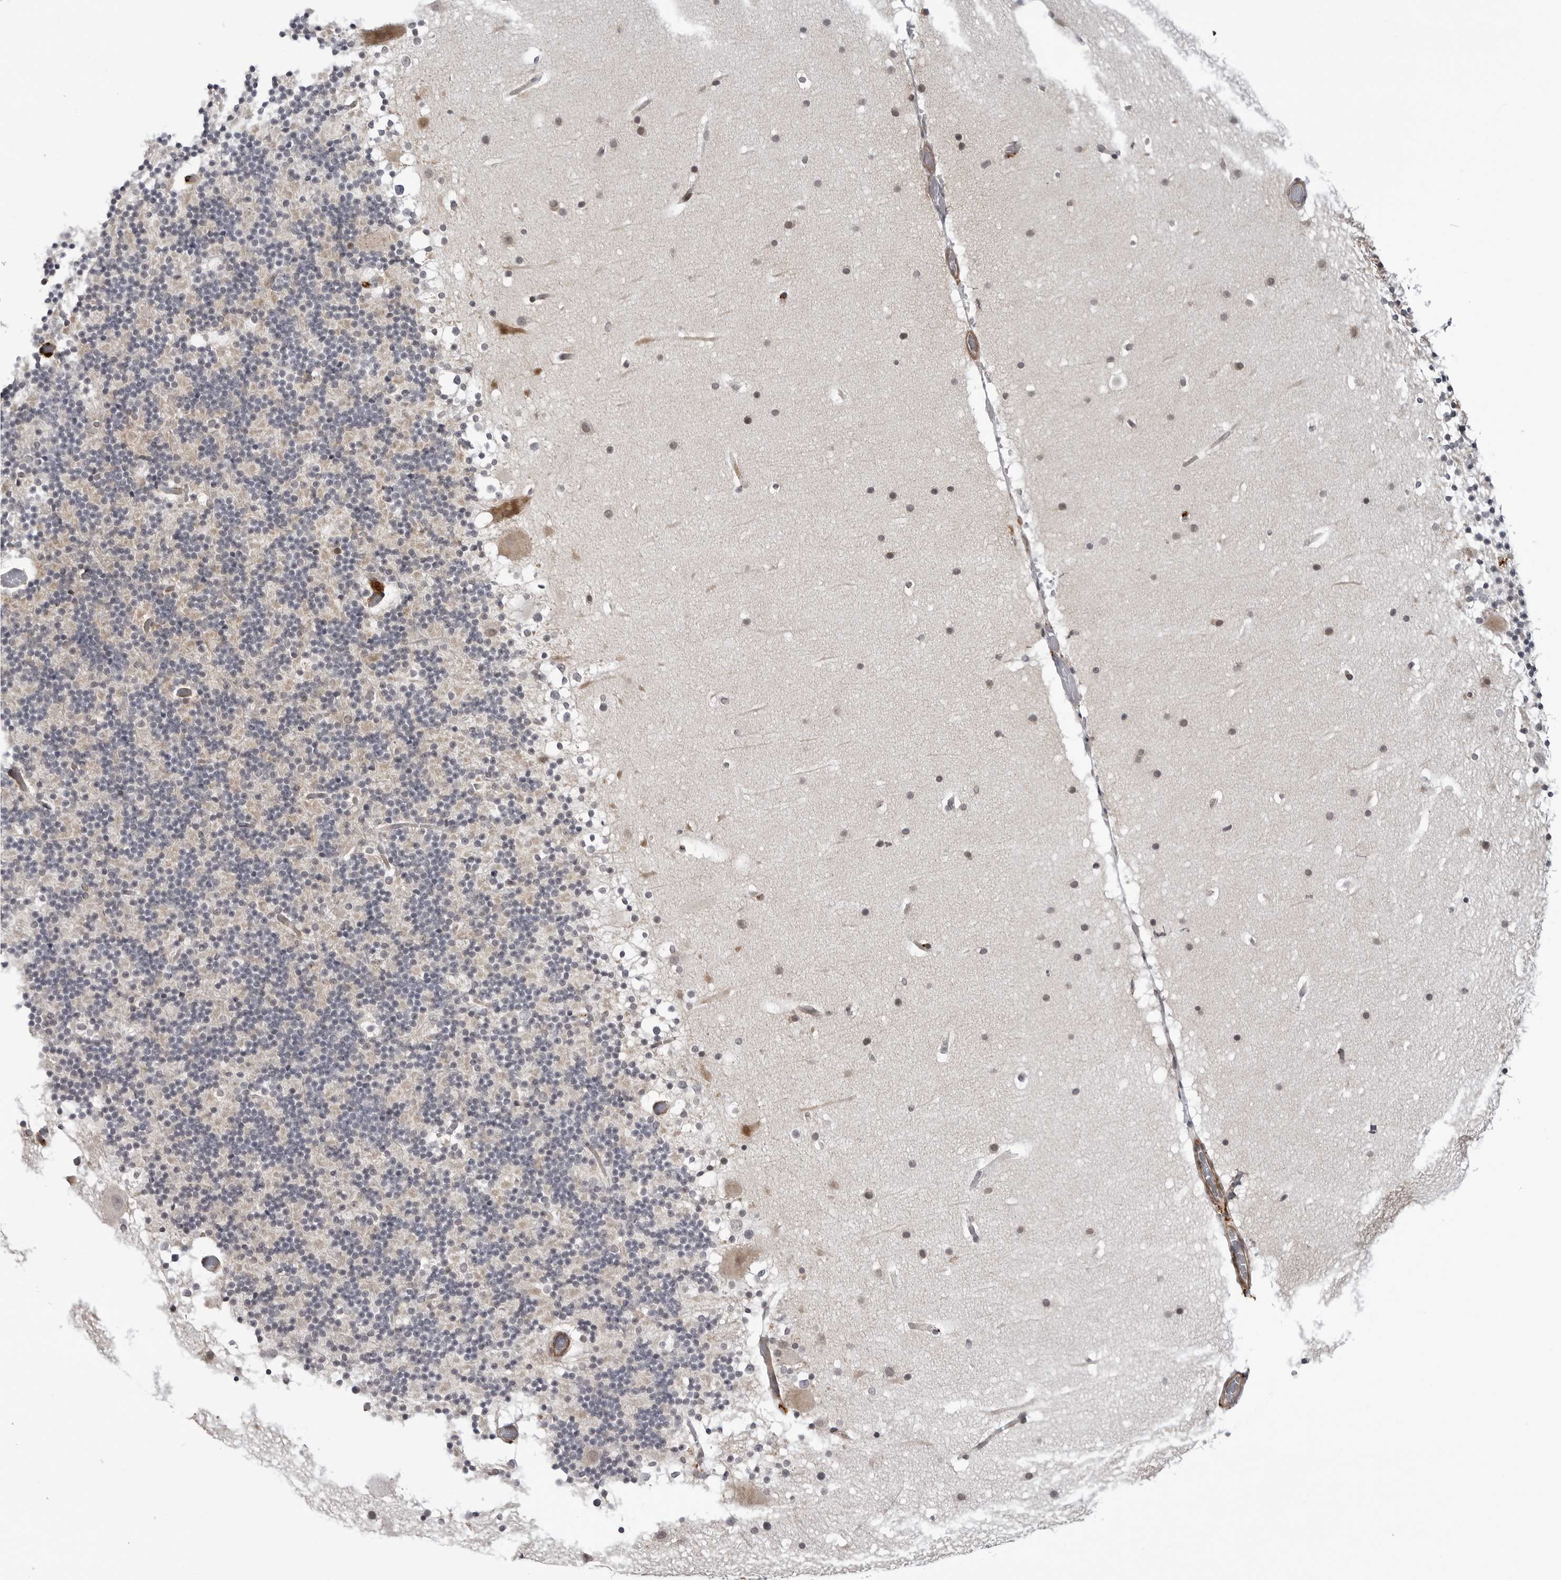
{"staining": {"intensity": "negative", "quantity": "none", "location": "none"}, "tissue": "cerebellum", "cell_type": "Cells in granular layer", "image_type": "normal", "snomed": [{"axis": "morphology", "description": "Normal tissue, NOS"}, {"axis": "topography", "description": "Cerebellum"}], "caption": "Cells in granular layer are negative for protein expression in benign human cerebellum. Nuclei are stained in blue.", "gene": "ADAMTS5", "patient": {"sex": "male", "age": 57}}